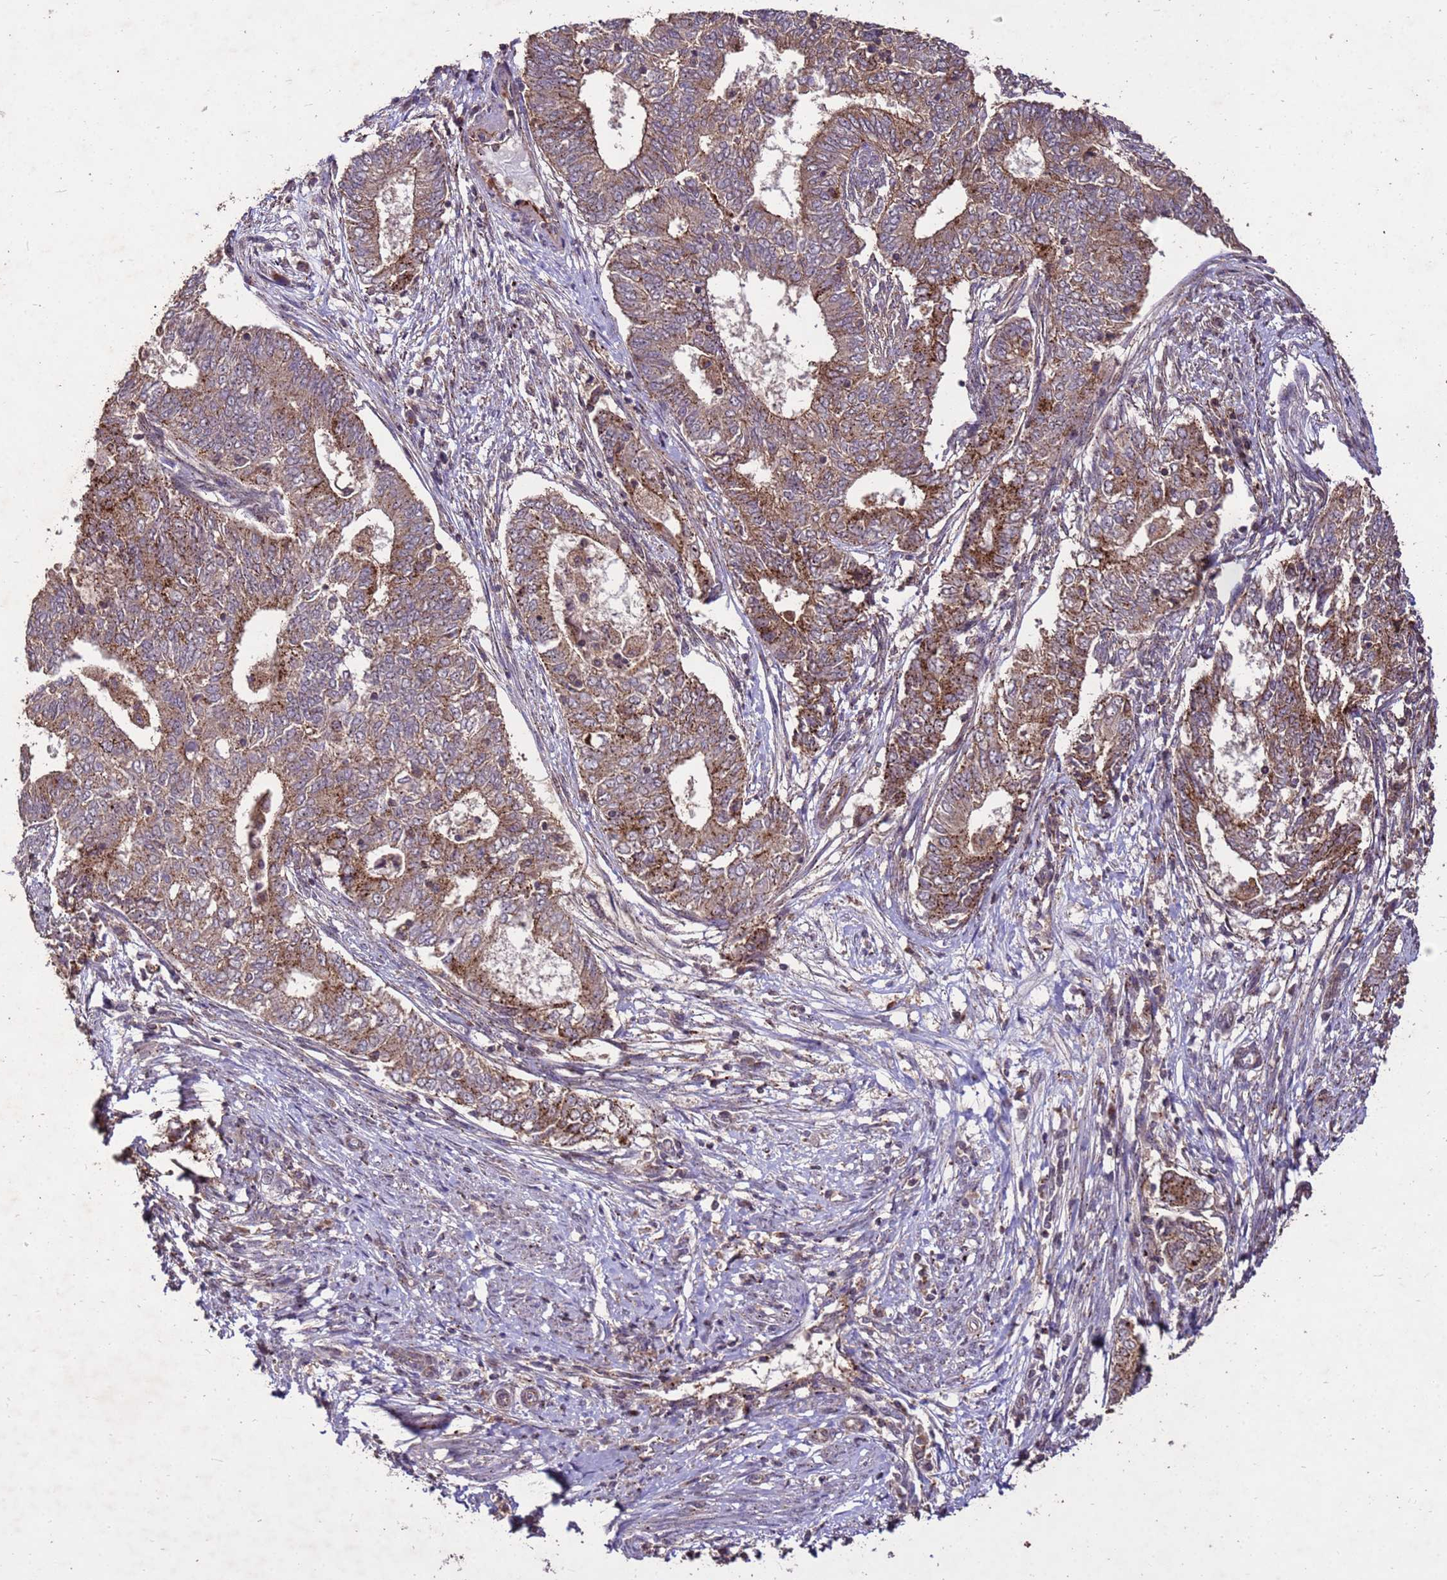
{"staining": {"intensity": "moderate", "quantity": ">75%", "location": "cytoplasmic/membranous"}, "tissue": "endometrial cancer", "cell_type": "Tumor cells", "image_type": "cancer", "snomed": [{"axis": "morphology", "description": "Adenocarcinoma, NOS"}, {"axis": "topography", "description": "Endometrium"}], "caption": "Adenocarcinoma (endometrial) stained with a protein marker demonstrates moderate staining in tumor cells.", "gene": "TOR4A", "patient": {"sex": "female", "age": 62}}